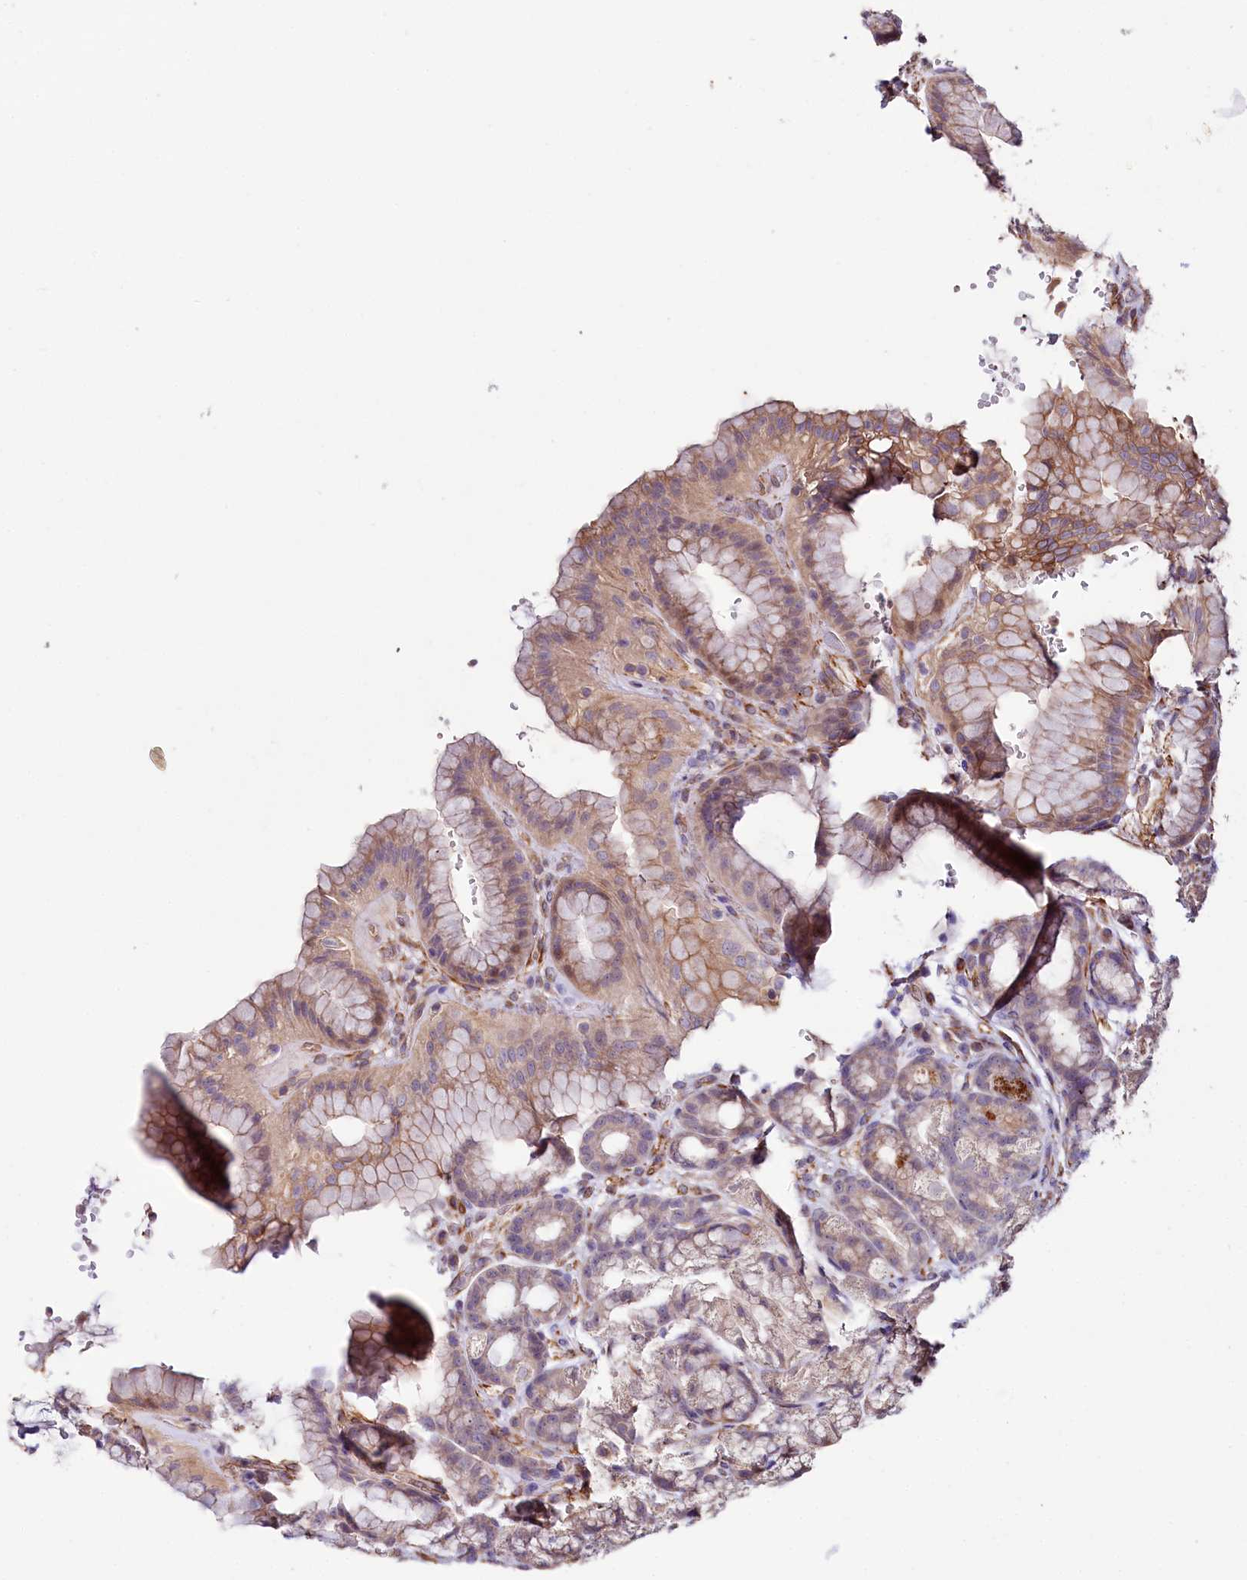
{"staining": {"intensity": "moderate", "quantity": ">75%", "location": "cytoplasmic/membranous"}, "tissue": "stomach", "cell_type": "Glandular cells", "image_type": "normal", "snomed": [{"axis": "morphology", "description": "Normal tissue, NOS"}, {"axis": "morphology", "description": "Adenocarcinoma, NOS"}, {"axis": "topography", "description": "Stomach"}], "caption": "IHC of benign human stomach shows medium levels of moderate cytoplasmic/membranous staining in approximately >75% of glandular cells. (brown staining indicates protein expression, while blue staining denotes nuclei).", "gene": "TTC12", "patient": {"sex": "male", "age": 57}}